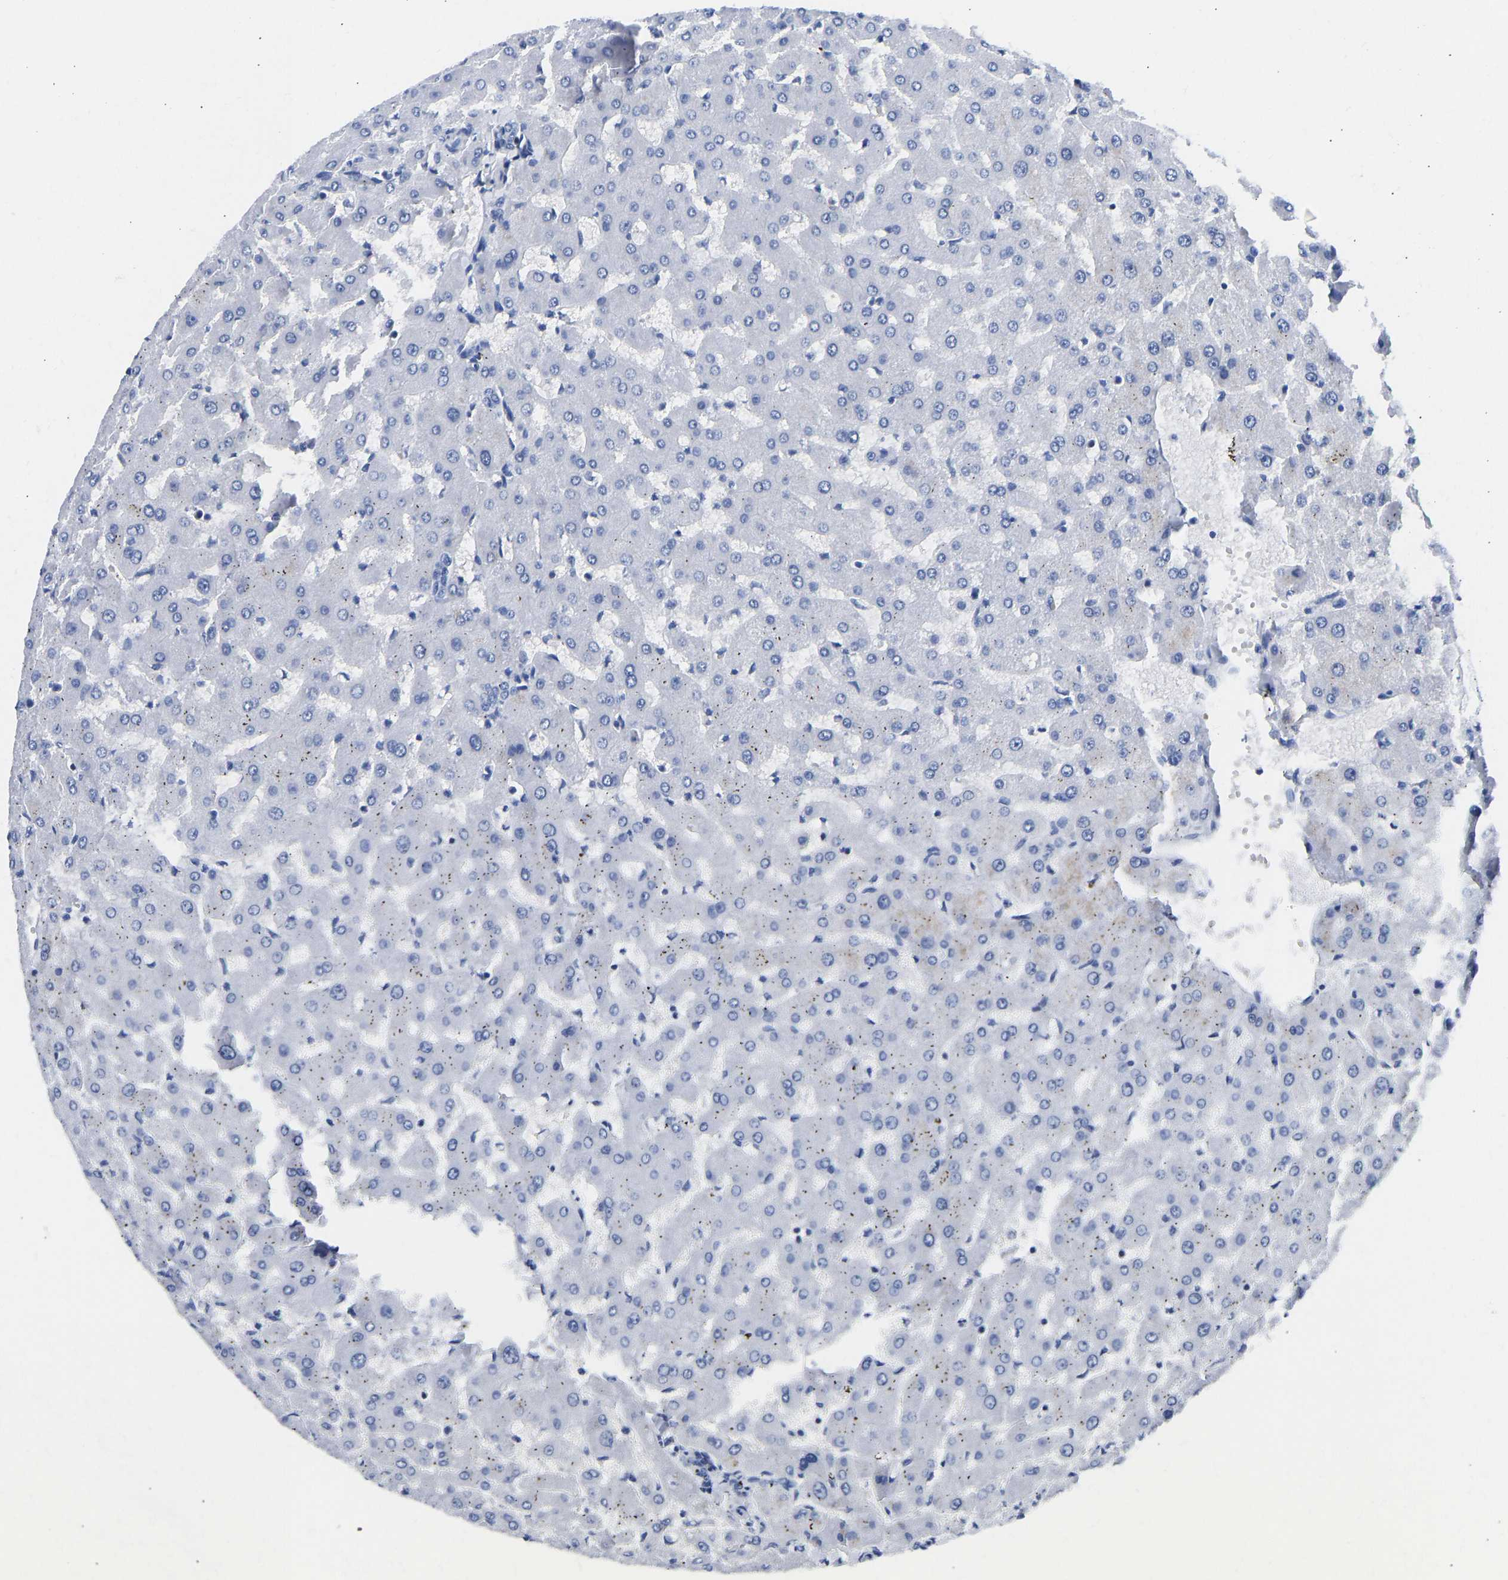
{"staining": {"intensity": "negative", "quantity": "none", "location": "none"}, "tissue": "liver", "cell_type": "Cholangiocytes", "image_type": "normal", "snomed": [{"axis": "morphology", "description": "Normal tissue, NOS"}, {"axis": "topography", "description": "Liver"}], "caption": "This is an IHC histopathology image of normal human liver. There is no staining in cholangiocytes.", "gene": "TCF7", "patient": {"sex": "female", "age": 63}}